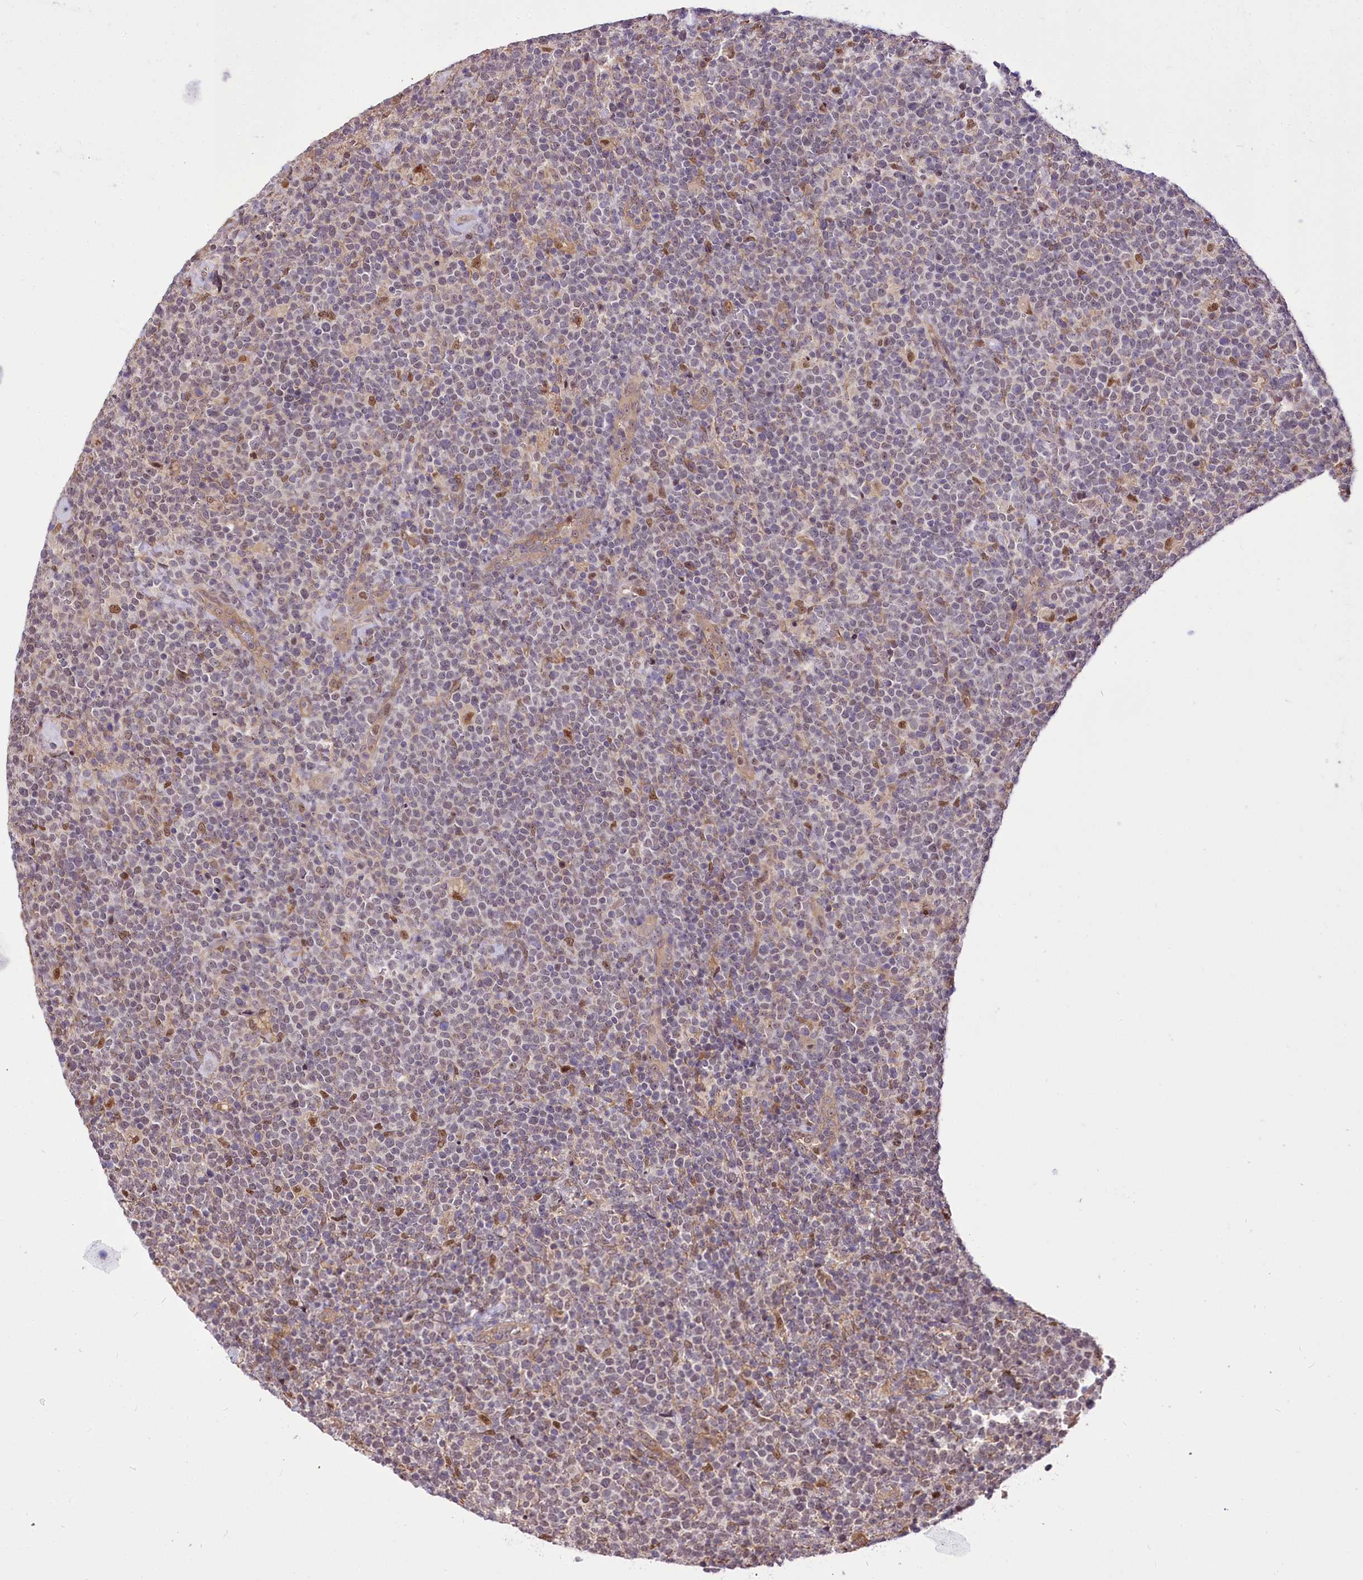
{"staining": {"intensity": "negative", "quantity": "none", "location": "none"}, "tissue": "lymphoma", "cell_type": "Tumor cells", "image_type": "cancer", "snomed": [{"axis": "morphology", "description": "Malignant lymphoma, non-Hodgkin's type, High grade"}, {"axis": "topography", "description": "Lymph node"}], "caption": "DAB (3,3'-diaminobenzidine) immunohistochemical staining of lymphoma reveals no significant positivity in tumor cells.", "gene": "GNL3L", "patient": {"sex": "male", "age": 61}}